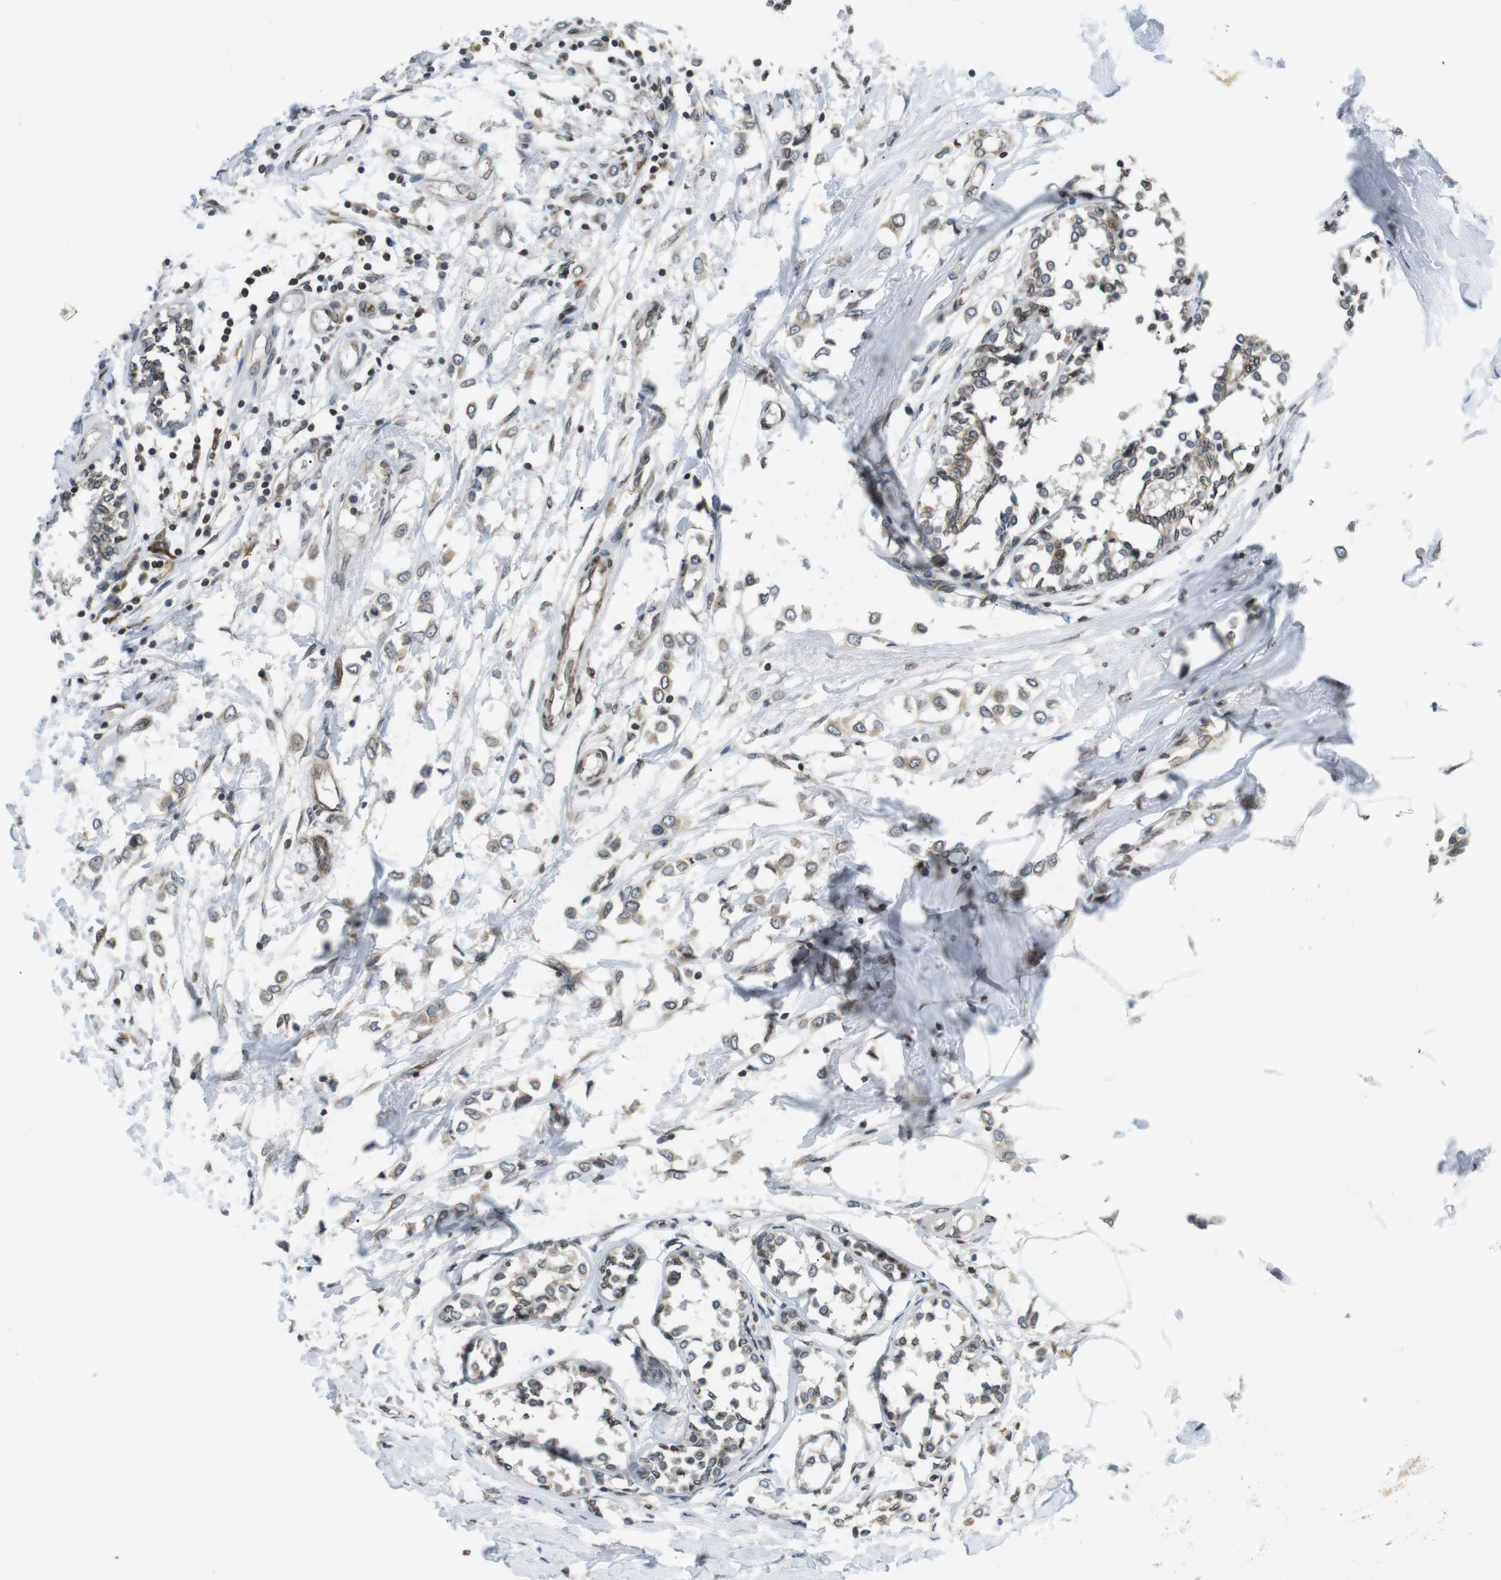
{"staining": {"intensity": "weak", "quantity": ">75%", "location": "cytoplasmic/membranous"}, "tissue": "breast cancer", "cell_type": "Tumor cells", "image_type": "cancer", "snomed": [{"axis": "morphology", "description": "Lobular carcinoma"}, {"axis": "topography", "description": "Breast"}], "caption": "This photomicrograph shows immunohistochemistry staining of human breast cancer, with low weak cytoplasmic/membranous expression in about >75% of tumor cells.", "gene": "TMX4", "patient": {"sex": "female", "age": 51}}